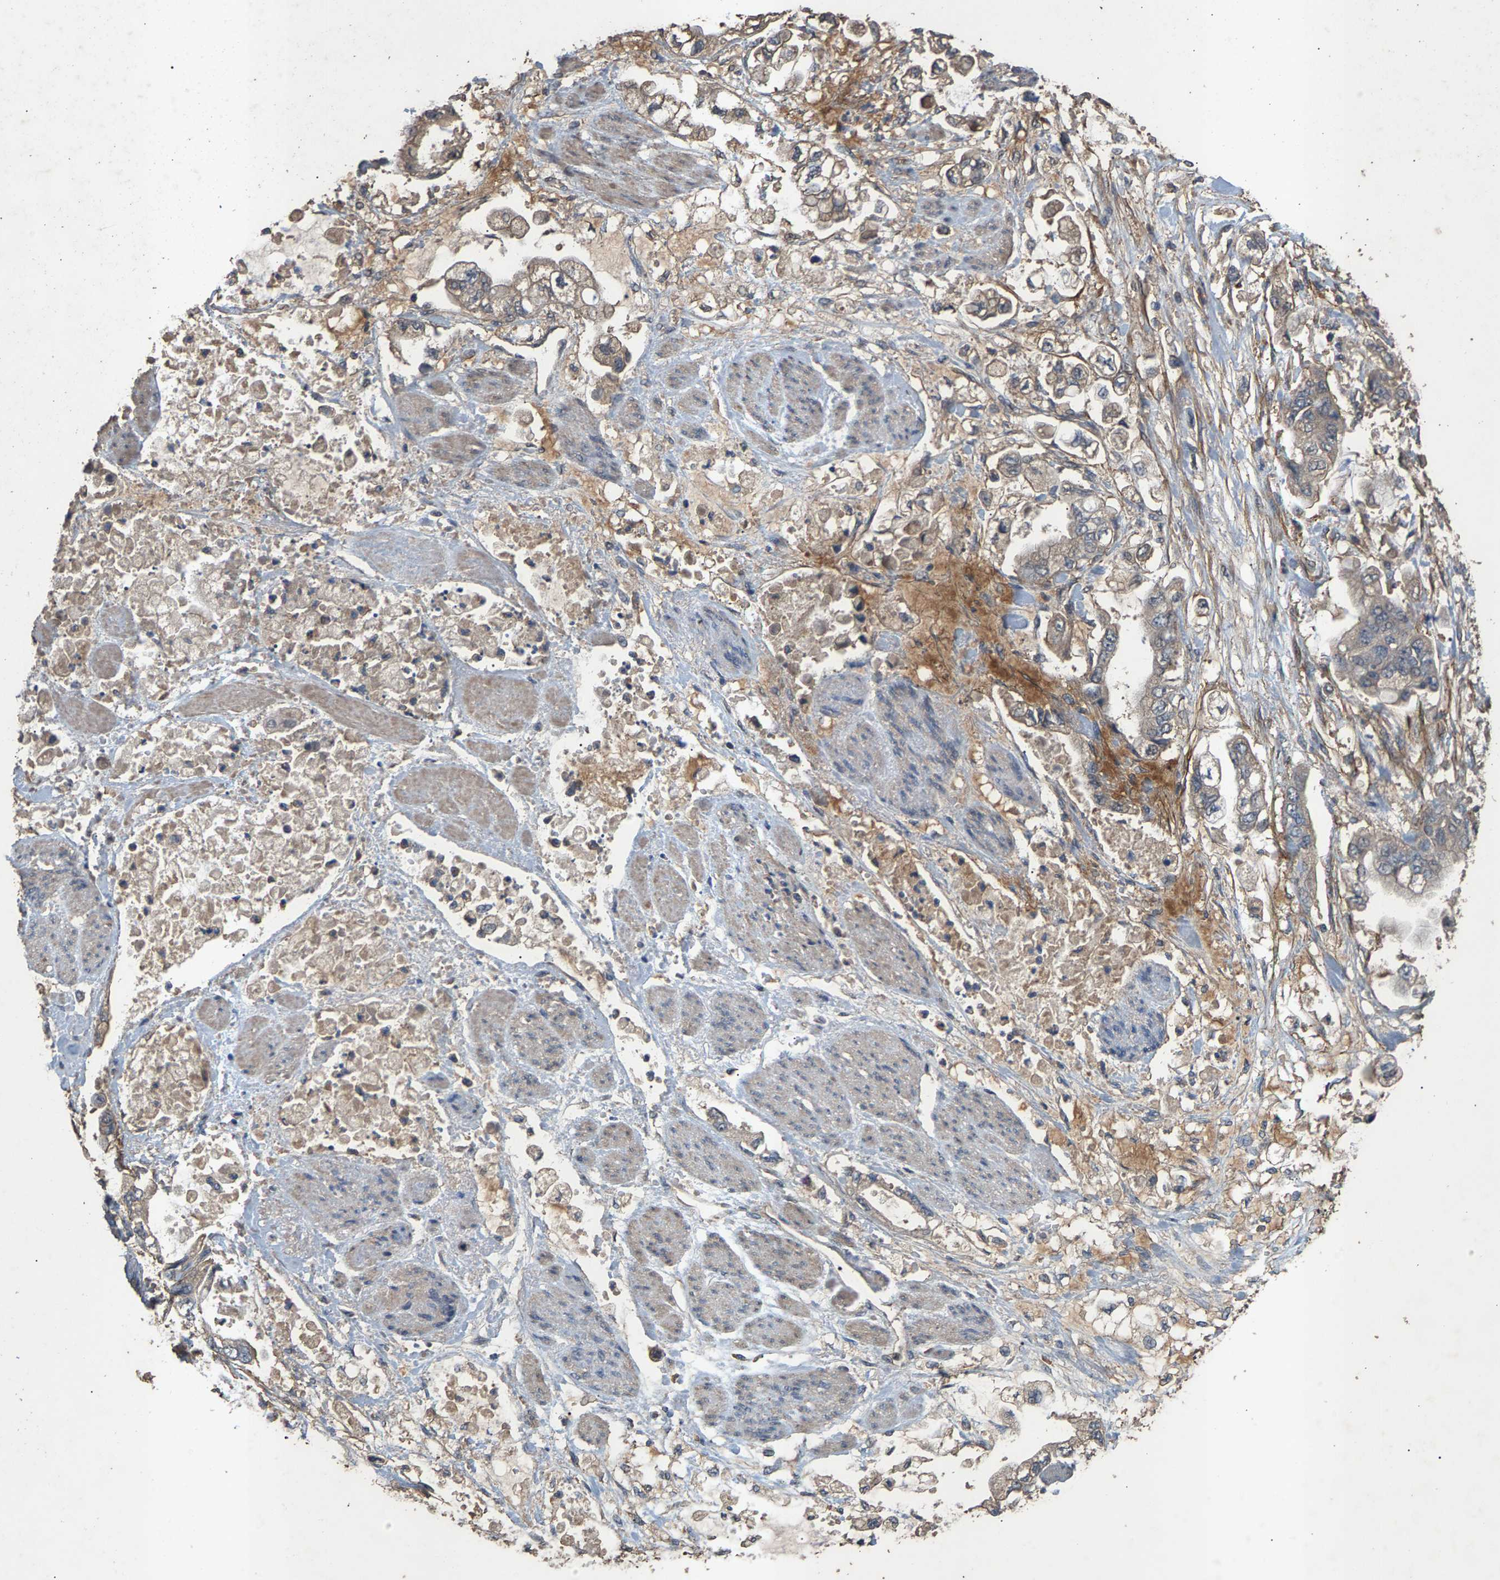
{"staining": {"intensity": "weak", "quantity": "<25%", "location": "cytoplasmic/membranous"}, "tissue": "stomach cancer", "cell_type": "Tumor cells", "image_type": "cancer", "snomed": [{"axis": "morphology", "description": "Normal tissue, NOS"}, {"axis": "morphology", "description": "Adenocarcinoma, NOS"}, {"axis": "topography", "description": "Stomach"}], "caption": "Stomach cancer (adenocarcinoma) was stained to show a protein in brown. There is no significant staining in tumor cells.", "gene": "HTRA3", "patient": {"sex": "male", "age": 62}}